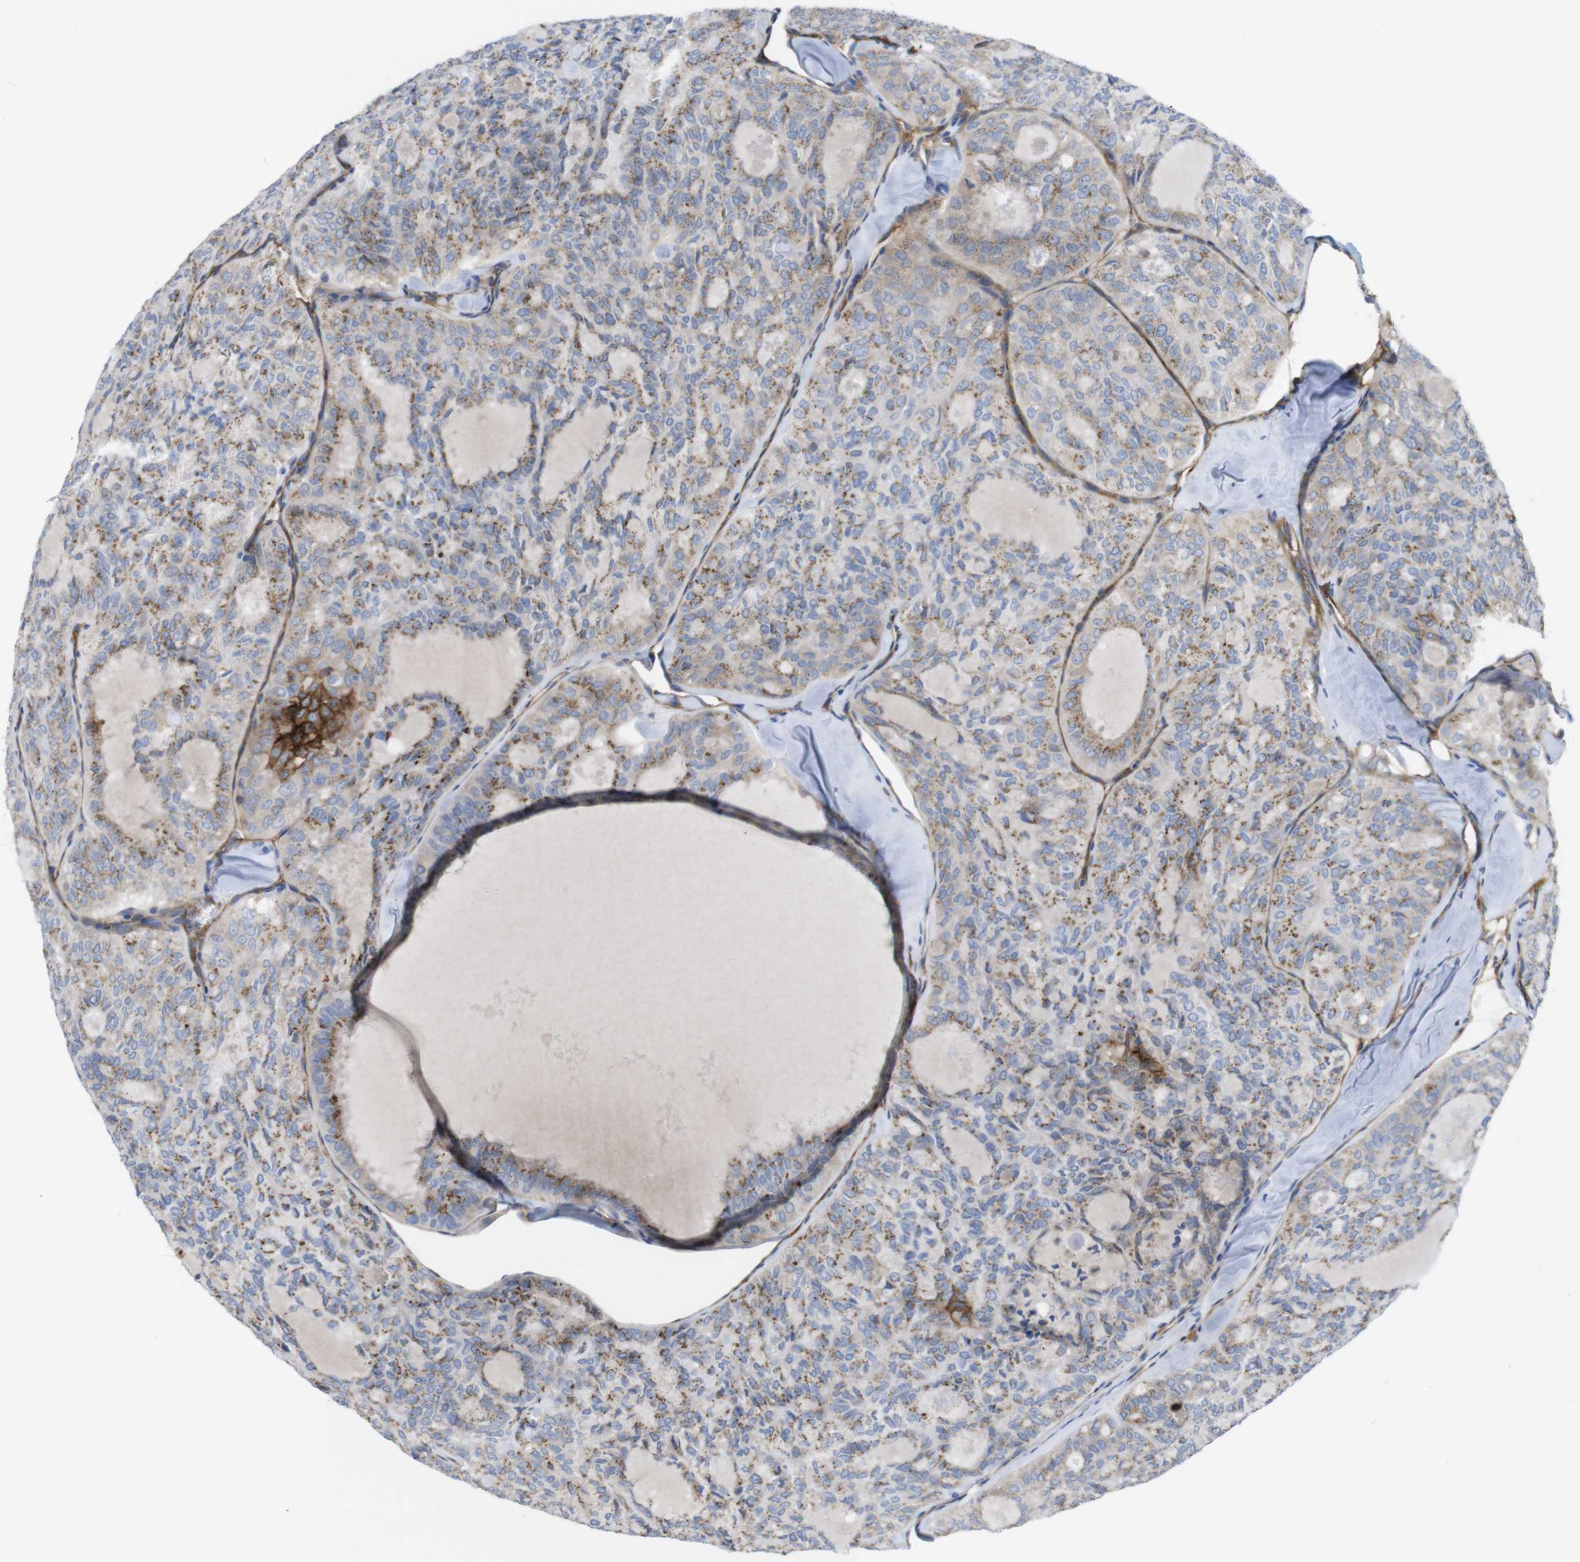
{"staining": {"intensity": "moderate", "quantity": "25%-75%", "location": "cytoplasmic/membranous"}, "tissue": "thyroid cancer", "cell_type": "Tumor cells", "image_type": "cancer", "snomed": [{"axis": "morphology", "description": "Follicular adenoma carcinoma, NOS"}, {"axis": "topography", "description": "Thyroid gland"}], "caption": "A high-resolution histopathology image shows immunohistochemistry staining of thyroid follicular adenoma carcinoma, which demonstrates moderate cytoplasmic/membranous positivity in about 25%-75% of tumor cells. The protein is stained brown, and the nuclei are stained in blue (DAB IHC with brightfield microscopy, high magnification).", "gene": "CCR6", "patient": {"sex": "male", "age": 75}}